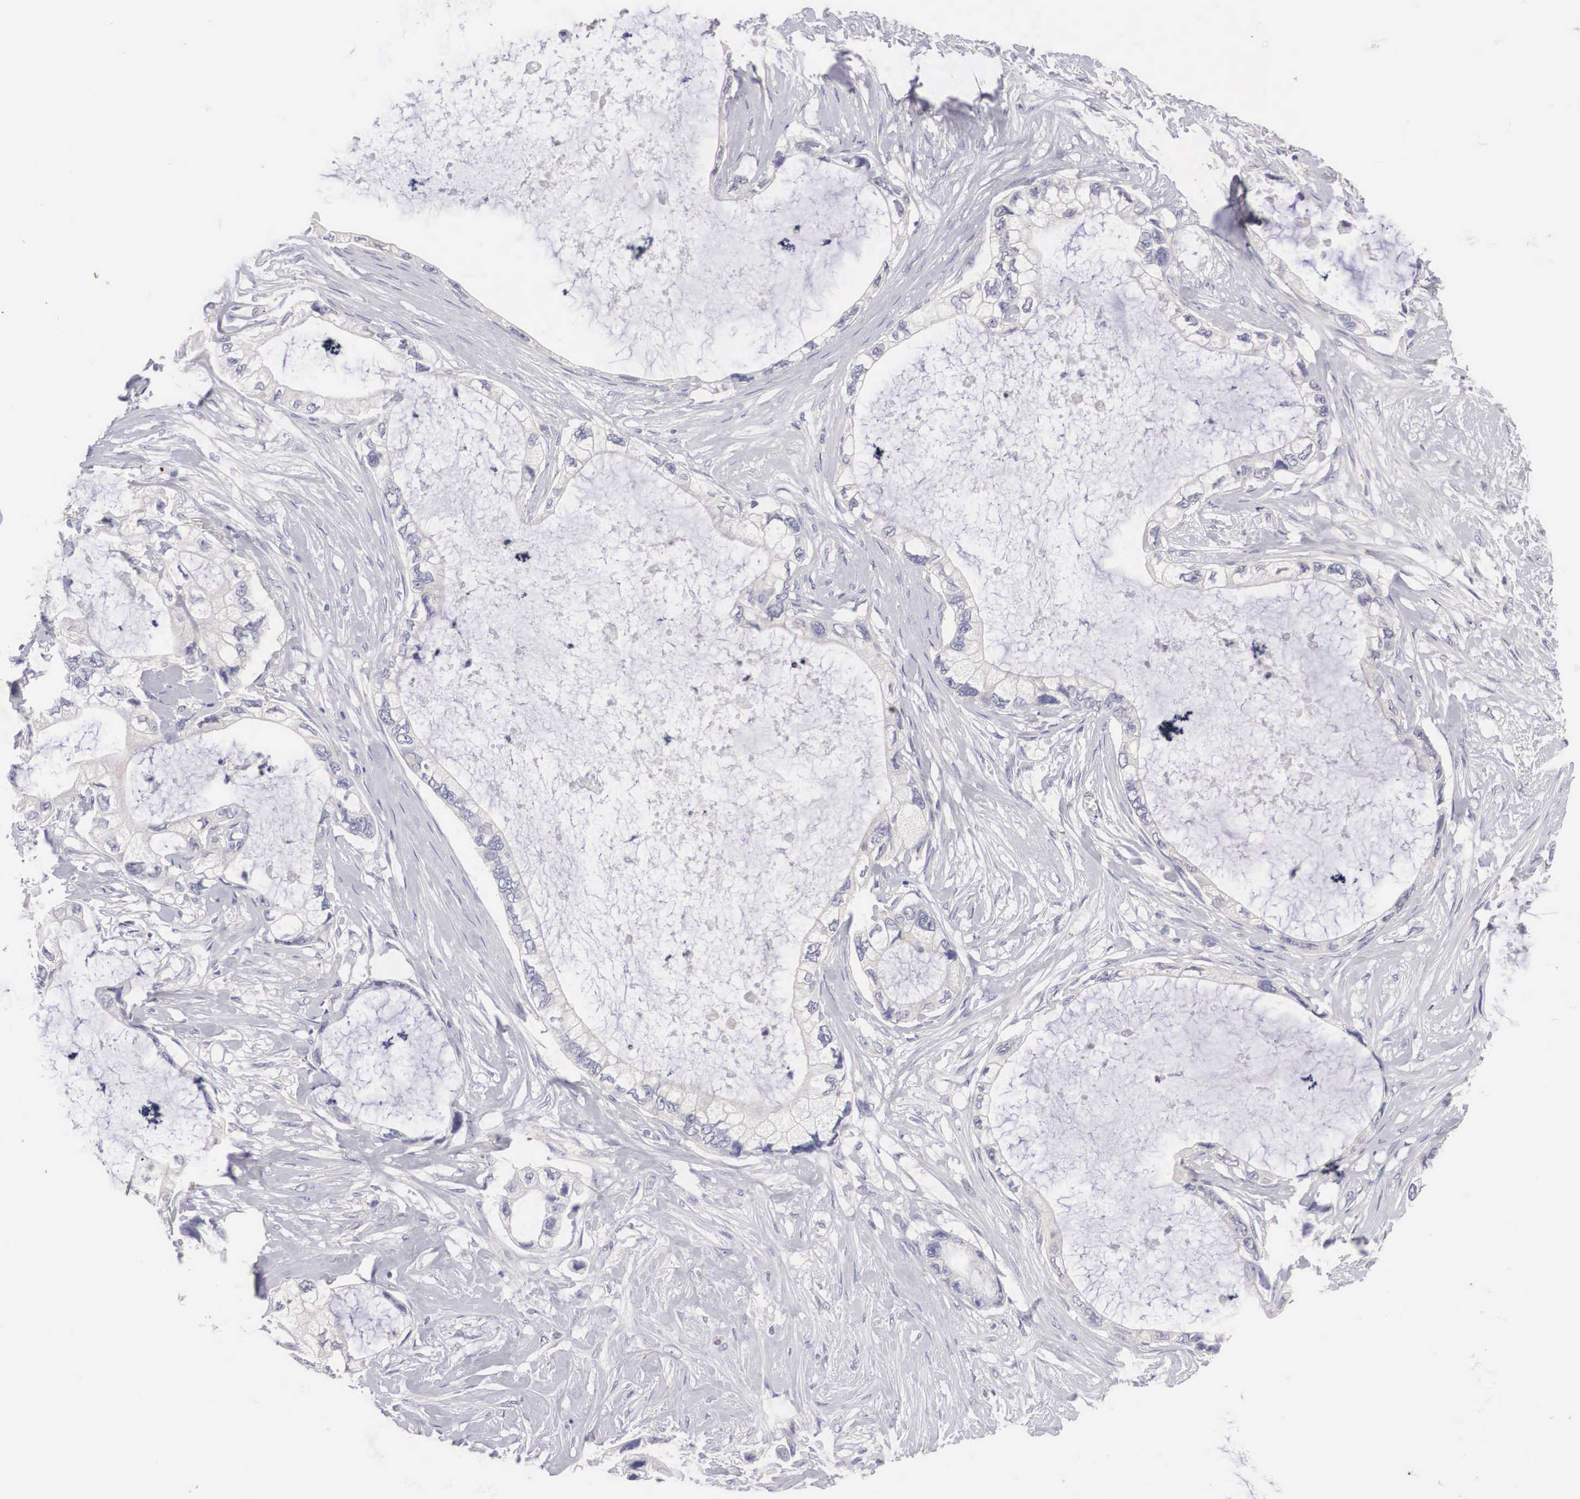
{"staining": {"intensity": "negative", "quantity": "none", "location": "none"}, "tissue": "pancreatic cancer", "cell_type": "Tumor cells", "image_type": "cancer", "snomed": [{"axis": "morphology", "description": "Adenocarcinoma, NOS"}, {"axis": "topography", "description": "Pancreas"}, {"axis": "topography", "description": "Stomach, upper"}], "caption": "Tumor cells are negative for protein expression in human adenocarcinoma (pancreatic).", "gene": "ABHD4", "patient": {"sex": "male", "age": 77}}